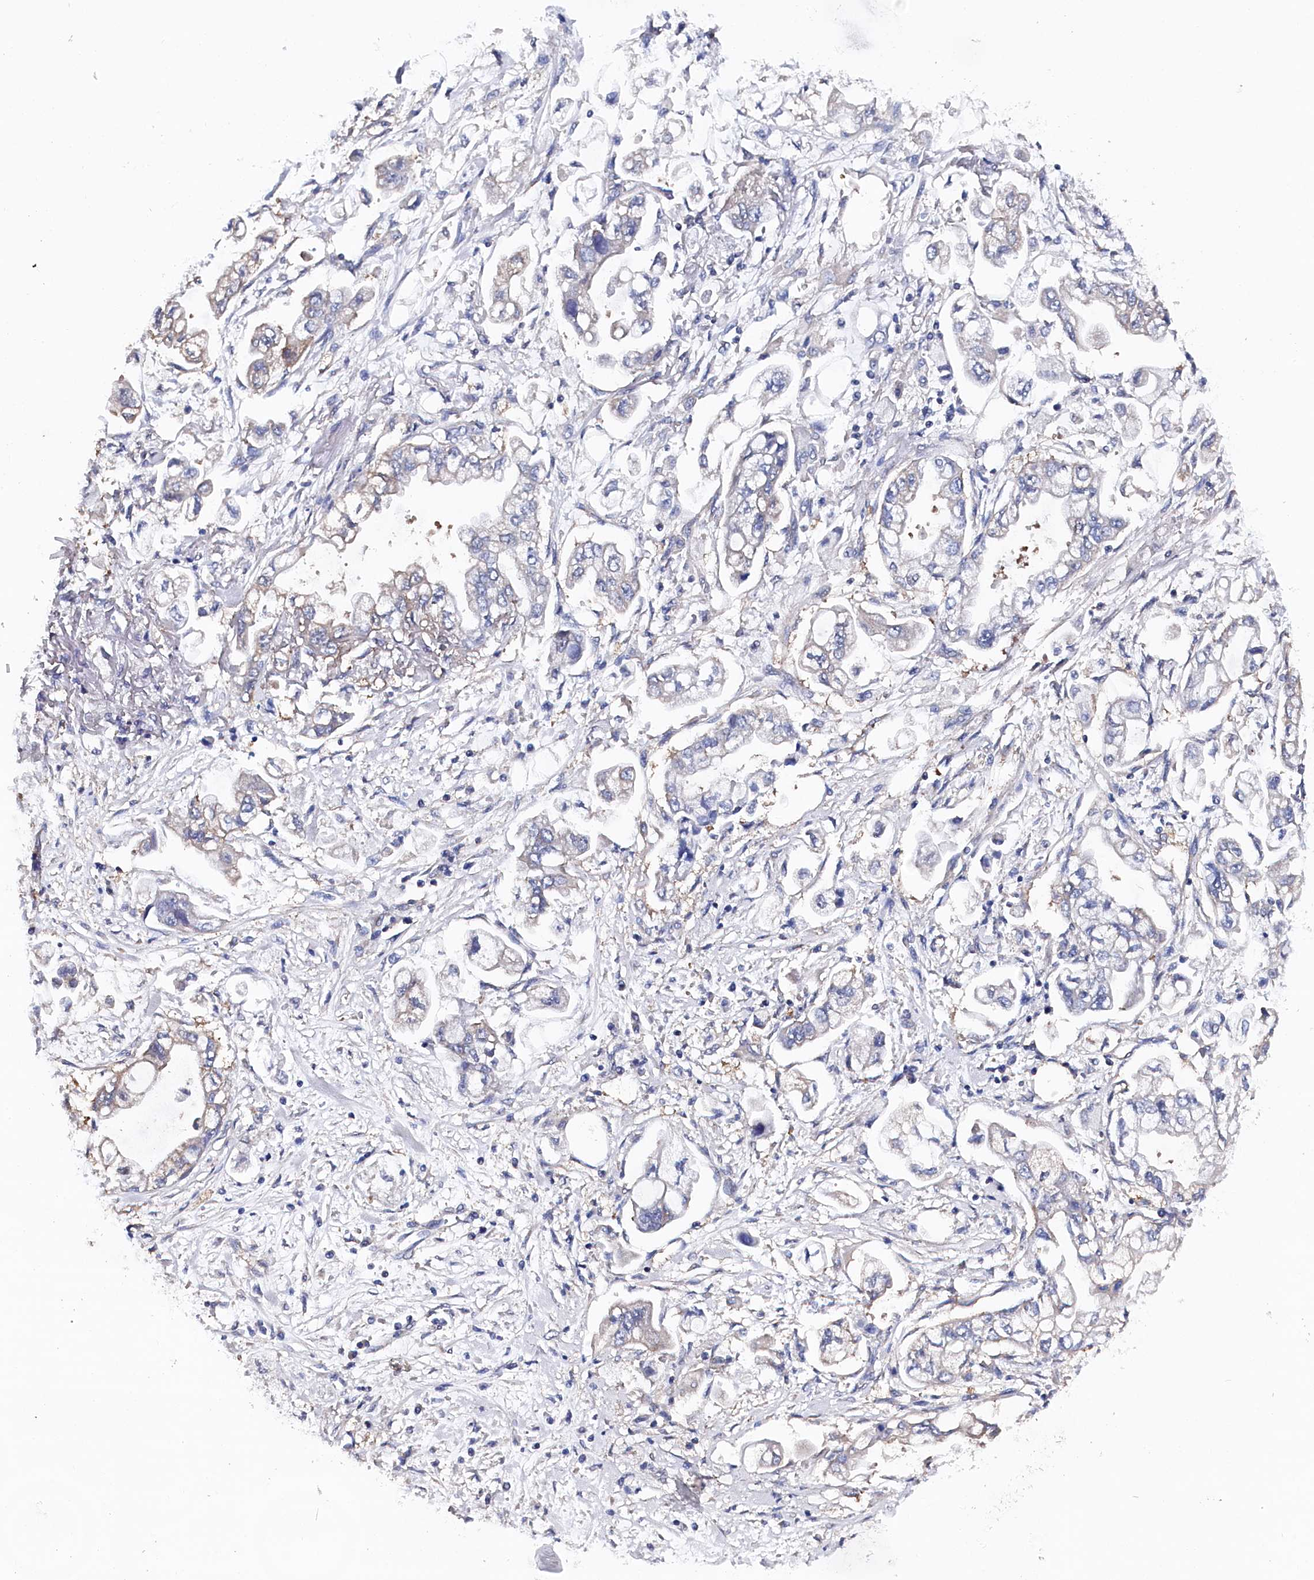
{"staining": {"intensity": "negative", "quantity": "none", "location": "none"}, "tissue": "stomach cancer", "cell_type": "Tumor cells", "image_type": "cancer", "snomed": [{"axis": "morphology", "description": "Adenocarcinoma, NOS"}, {"axis": "topography", "description": "Stomach"}], "caption": "This is a histopathology image of immunohistochemistry staining of stomach cancer (adenocarcinoma), which shows no staining in tumor cells.", "gene": "BHMT", "patient": {"sex": "male", "age": 62}}